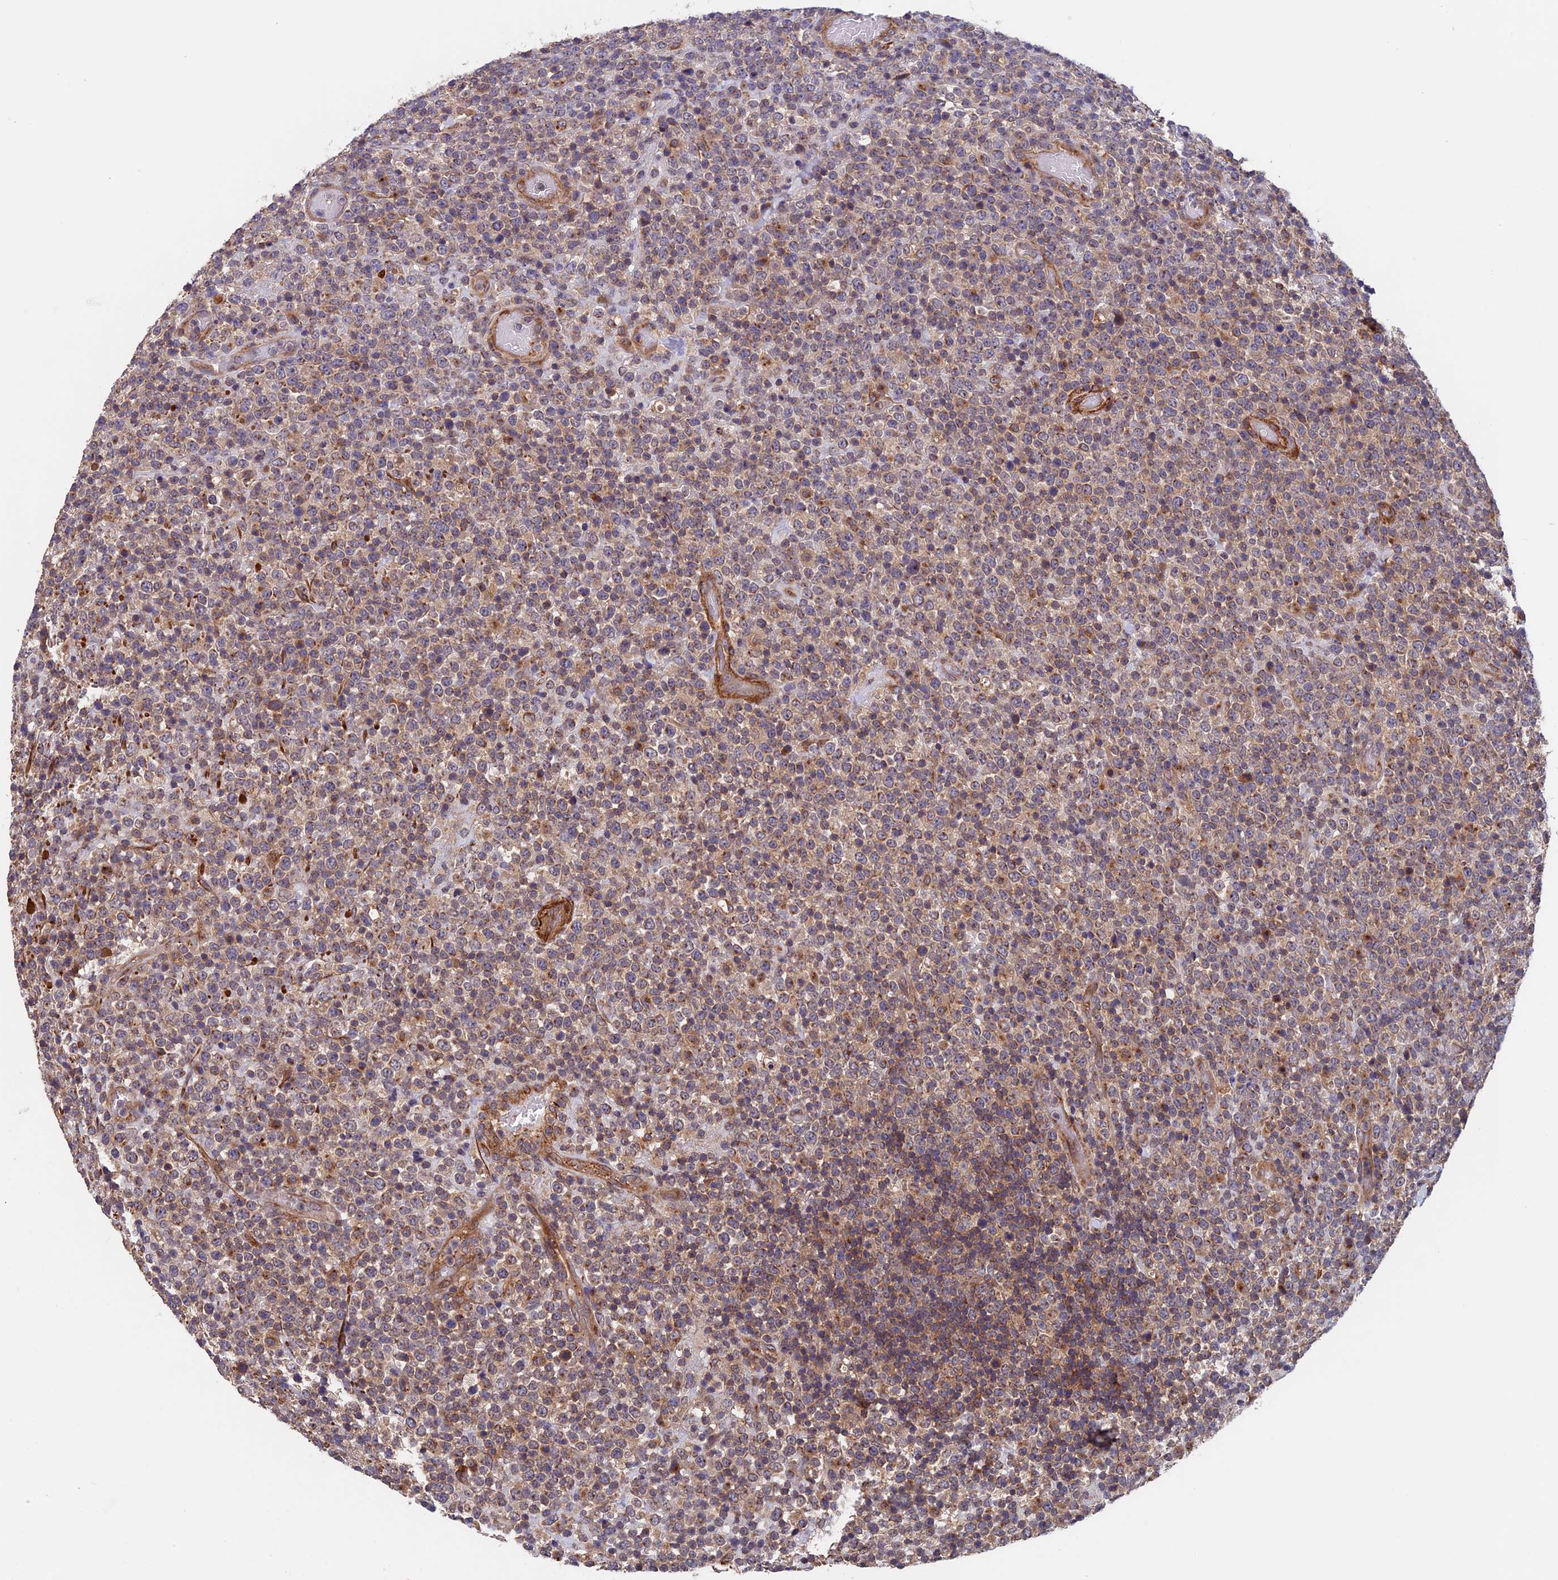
{"staining": {"intensity": "weak", "quantity": "25%-75%", "location": "cytoplasmic/membranous"}, "tissue": "lymphoma", "cell_type": "Tumor cells", "image_type": "cancer", "snomed": [{"axis": "morphology", "description": "Malignant lymphoma, non-Hodgkin's type, High grade"}, {"axis": "topography", "description": "Colon"}], "caption": "Human lymphoma stained with a protein marker reveals weak staining in tumor cells.", "gene": "SLC9A5", "patient": {"sex": "female", "age": 53}}